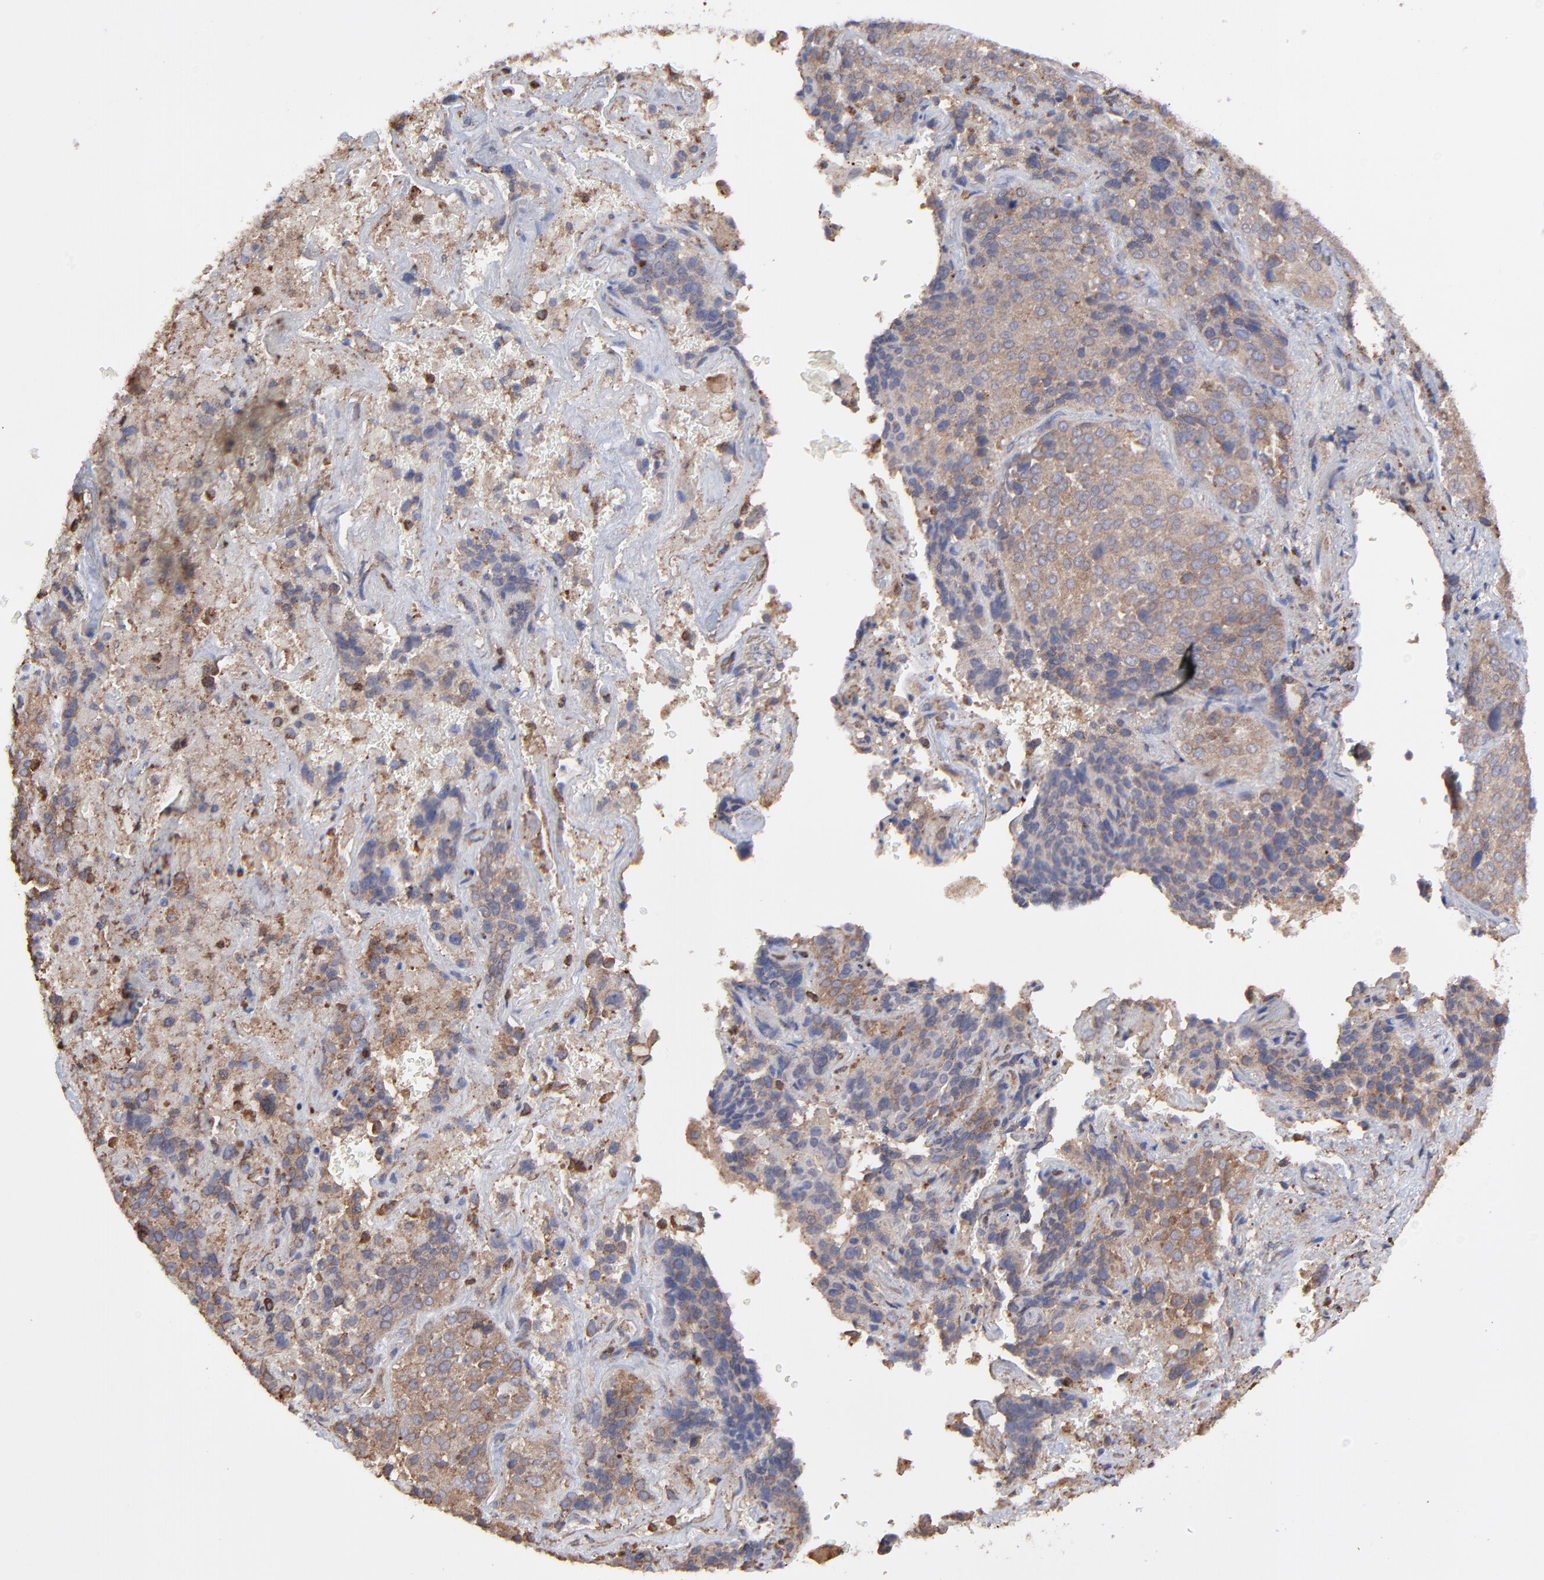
{"staining": {"intensity": "moderate", "quantity": ">75%", "location": "cytoplasmic/membranous"}, "tissue": "lung cancer", "cell_type": "Tumor cells", "image_type": "cancer", "snomed": [{"axis": "morphology", "description": "Squamous cell carcinoma, NOS"}, {"axis": "topography", "description": "Lung"}], "caption": "Lung cancer (squamous cell carcinoma) was stained to show a protein in brown. There is medium levels of moderate cytoplasmic/membranous expression in approximately >75% of tumor cells.", "gene": "PFKM", "patient": {"sex": "male", "age": 54}}